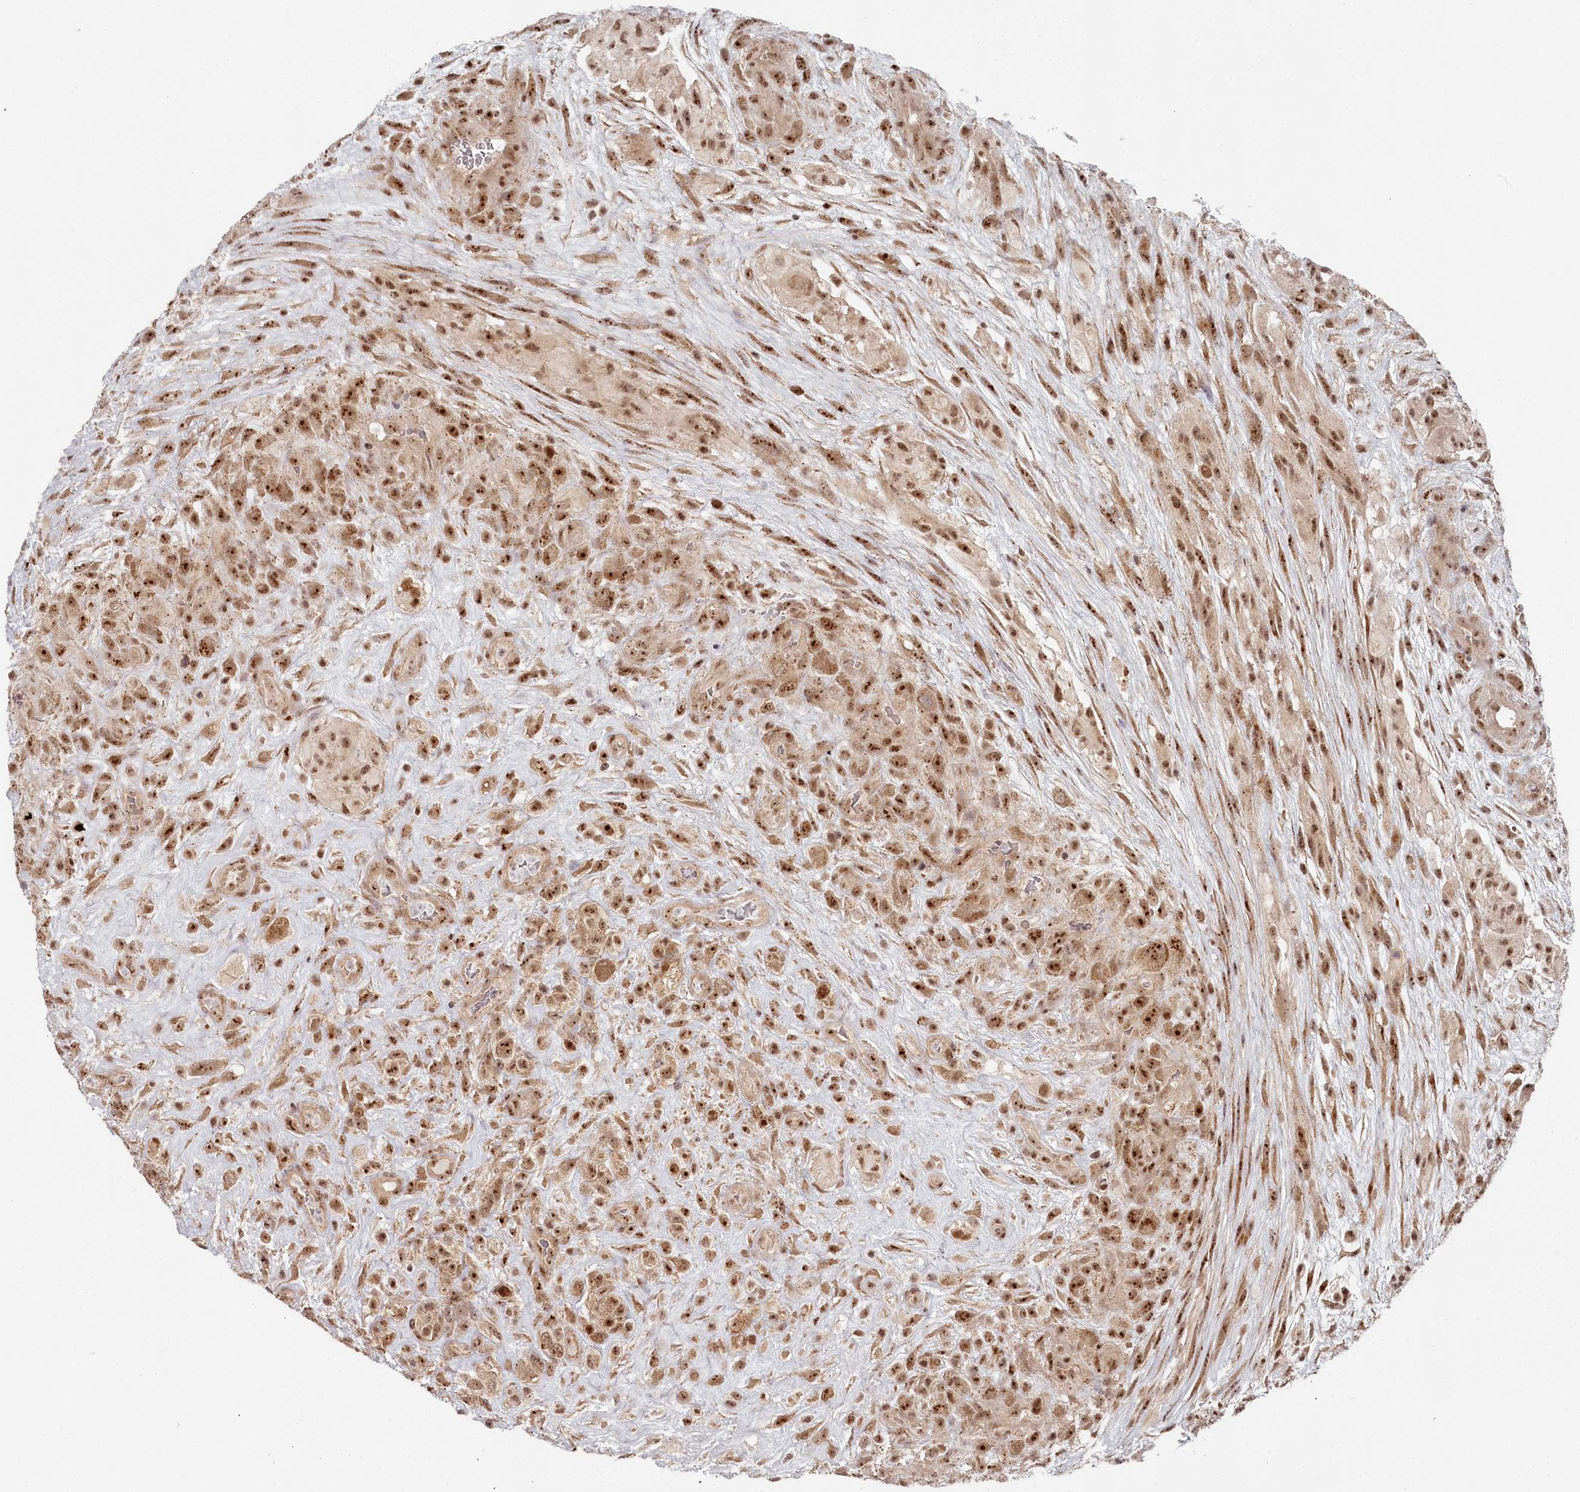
{"staining": {"intensity": "moderate", "quantity": ">75%", "location": "nuclear"}, "tissue": "glioma", "cell_type": "Tumor cells", "image_type": "cancer", "snomed": [{"axis": "morphology", "description": "Glioma, malignant, High grade"}, {"axis": "topography", "description": "Brain"}], "caption": "IHC of glioma reveals medium levels of moderate nuclear expression in approximately >75% of tumor cells.", "gene": "EXOSC1", "patient": {"sex": "male", "age": 61}}